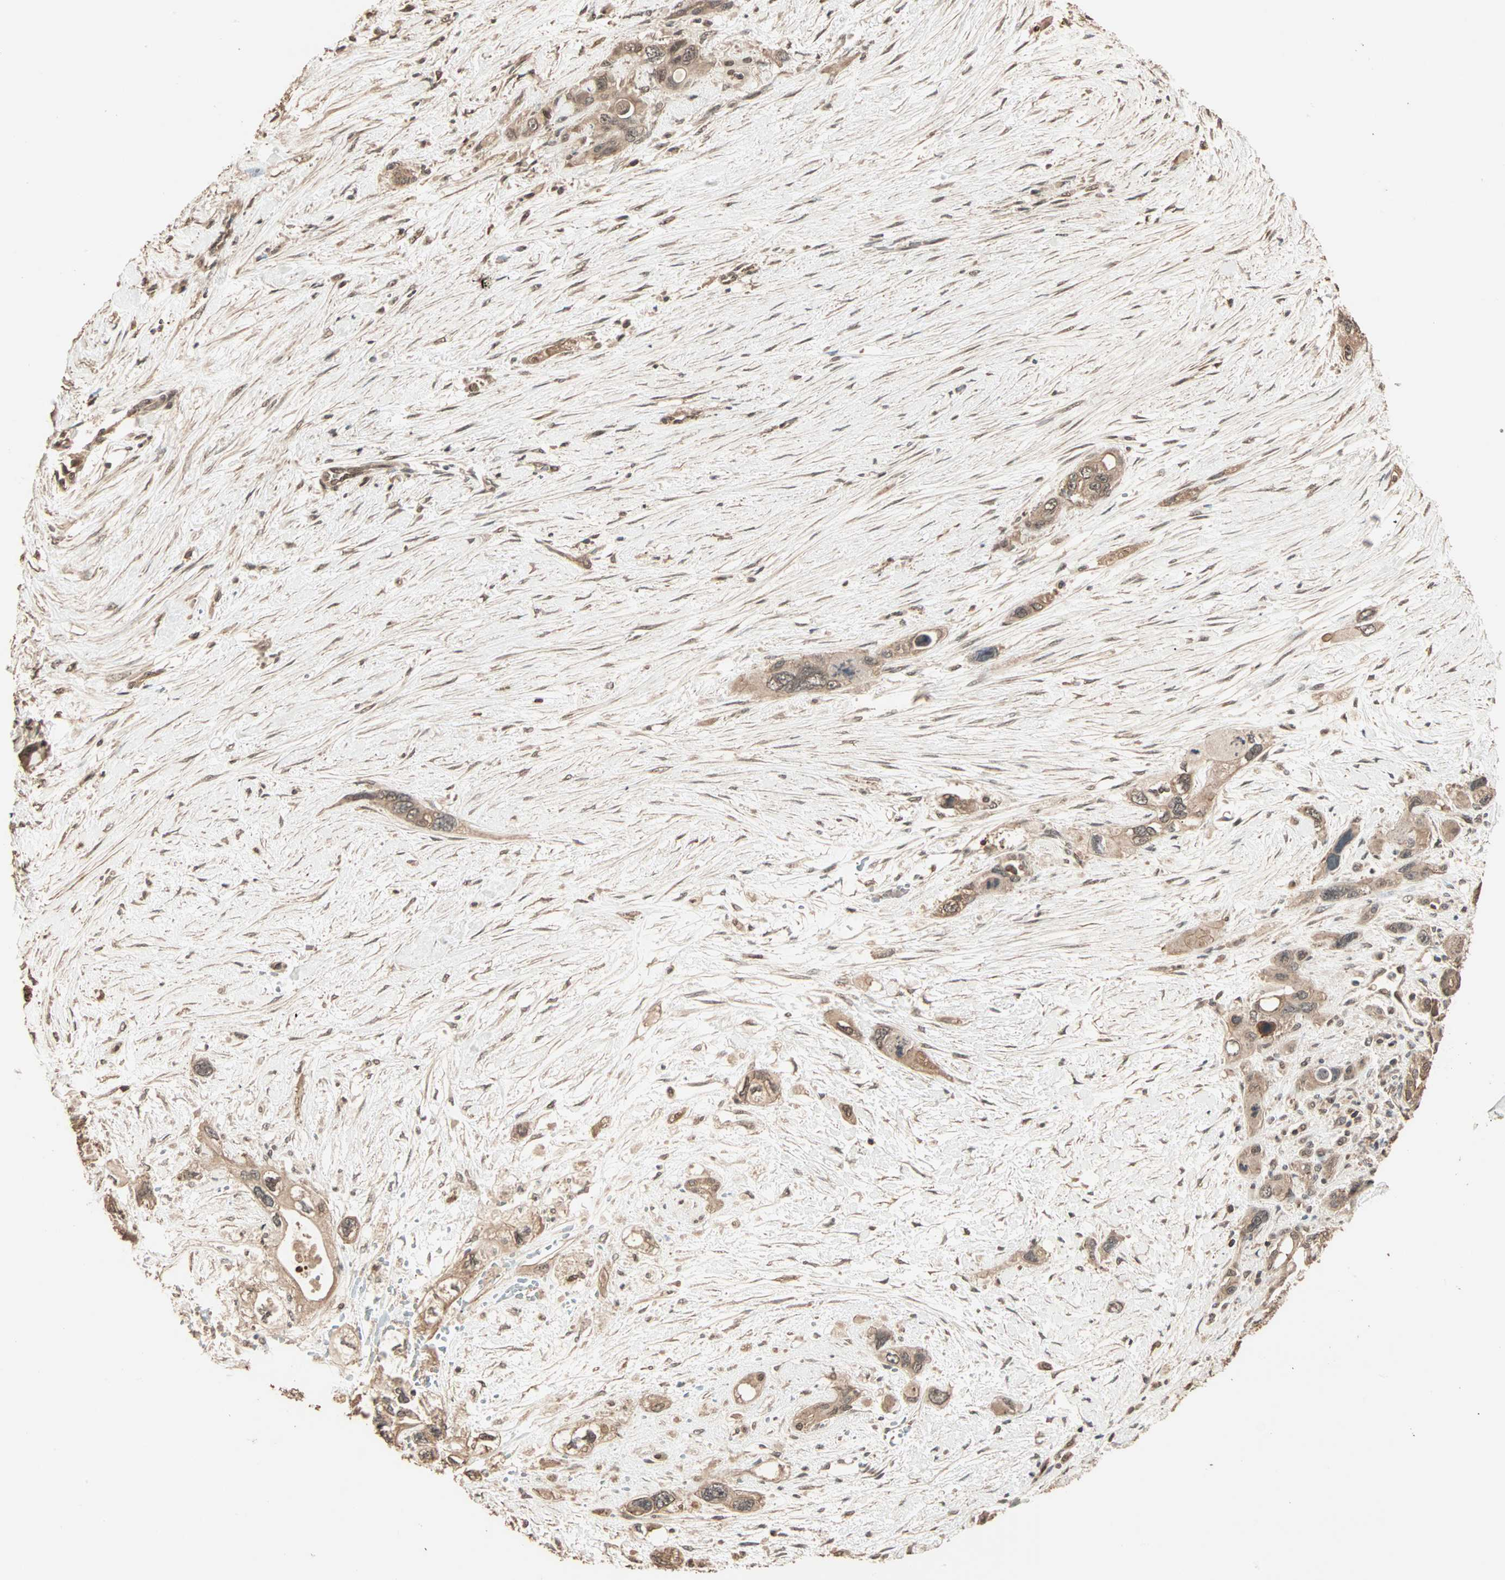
{"staining": {"intensity": "moderate", "quantity": ">75%", "location": "cytoplasmic/membranous,nuclear"}, "tissue": "pancreatic cancer", "cell_type": "Tumor cells", "image_type": "cancer", "snomed": [{"axis": "morphology", "description": "Adenocarcinoma, NOS"}, {"axis": "topography", "description": "Pancreas"}], "caption": "Adenocarcinoma (pancreatic) stained with IHC shows moderate cytoplasmic/membranous and nuclear positivity in about >75% of tumor cells. The protein is shown in brown color, while the nuclei are stained blue.", "gene": "ZBTB33", "patient": {"sex": "male", "age": 46}}